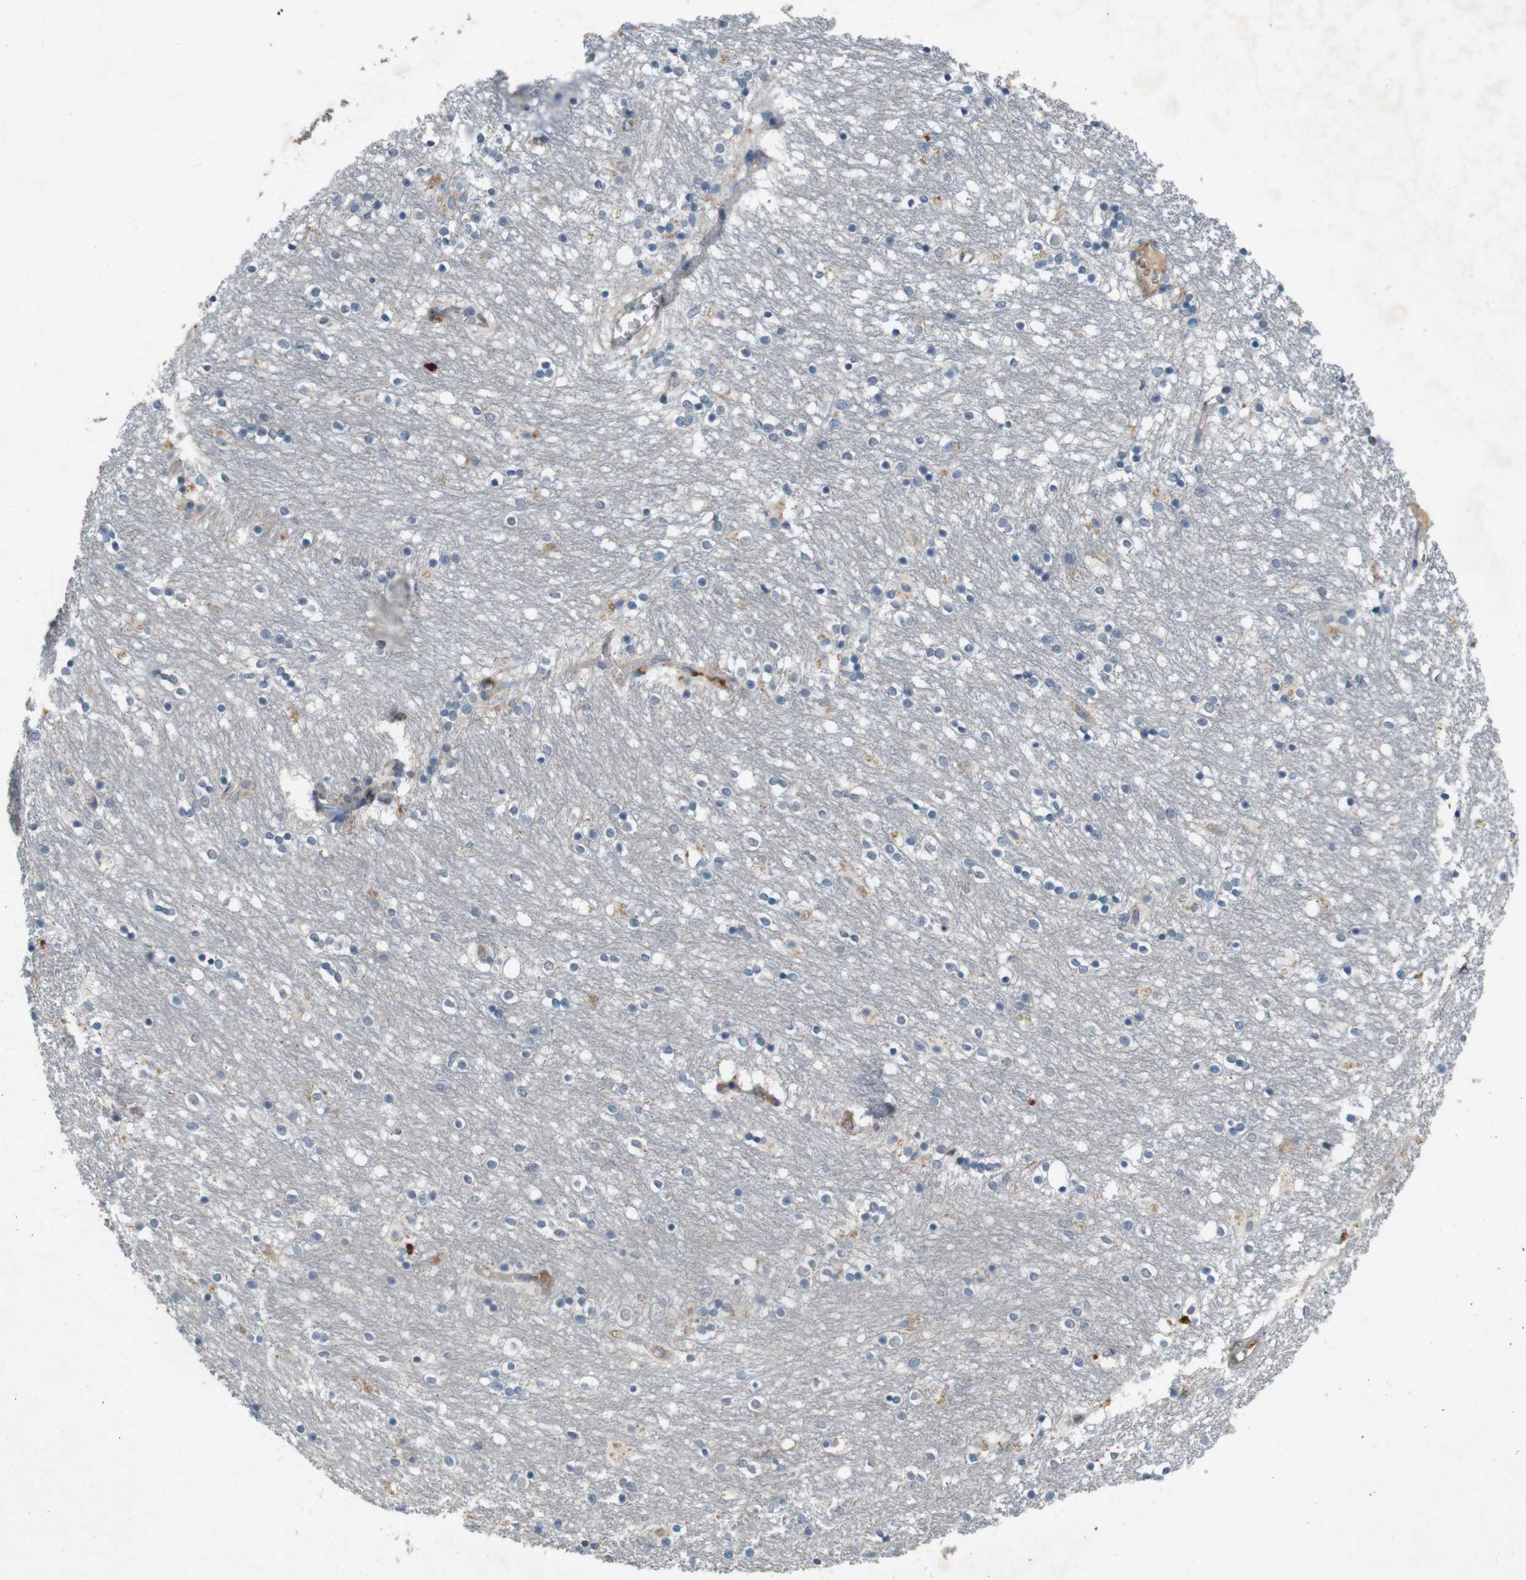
{"staining": {"intensity": "strong", "quantity": "<25%", "location": "cytoplasmic/membranous"}, "tissue": "caudate", "cell_type": "Glial cells", "image_type": "normal", "snomed": [{"axis": "morphology", "description": "Normal tissue, NOS"}, {"axis": "topography", "description": "Lateral ventricle wall"}], "caption": "A medium amount of strong cytoplasmic/membranous positivity is appreciated in approximately <25% of glial cells in benign caudate.", "gene": "PVR", "patient": {"sex": "female", "age": 54}}